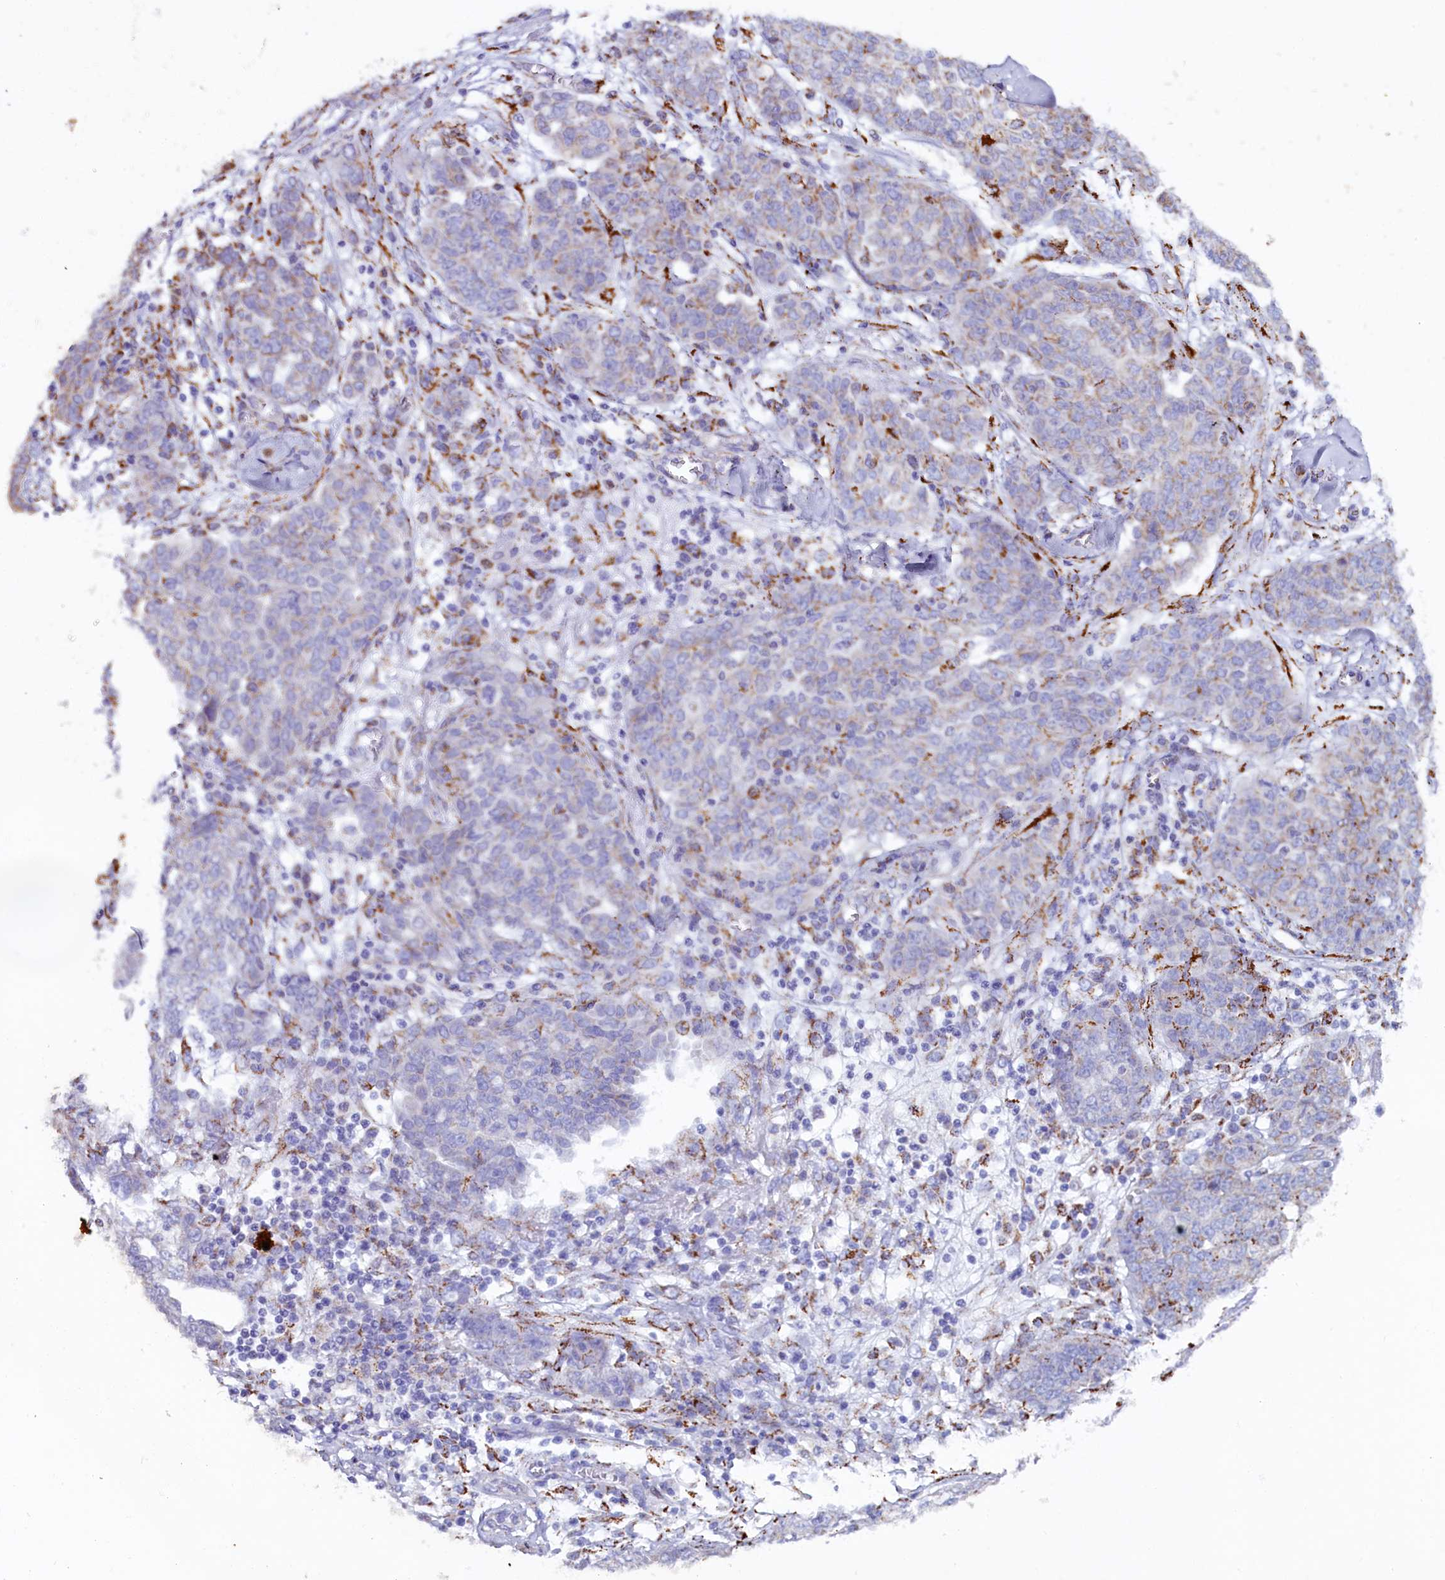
{"staining": {"intensity": "moderate", "quantity": "<25%", "location": "cytoplasmic/membranous"}, "tissue": "ovarian cancer", "cell_type": "Tumor cells", "image_type": "cancer", "snomed": [{"axis": "morphology", "description": "Cystadenocarcinoma, serous, NOS"}, {"axis": "topography", "description": "Soft tissue"}, {"axis": "topography", "description": "Ovary"}], "caption": "This histopathology image reveals serous cystadenocarcinoma (ovarian) stained with immunohistochemistry to label a protein in brown. The cytoplasmic/membranous of tumor cells show moderate positivity for the protein. Nuclei are counter-stained blue.", "gene": "AKTIP", "patient": {"sex": "female", "age": 57}}